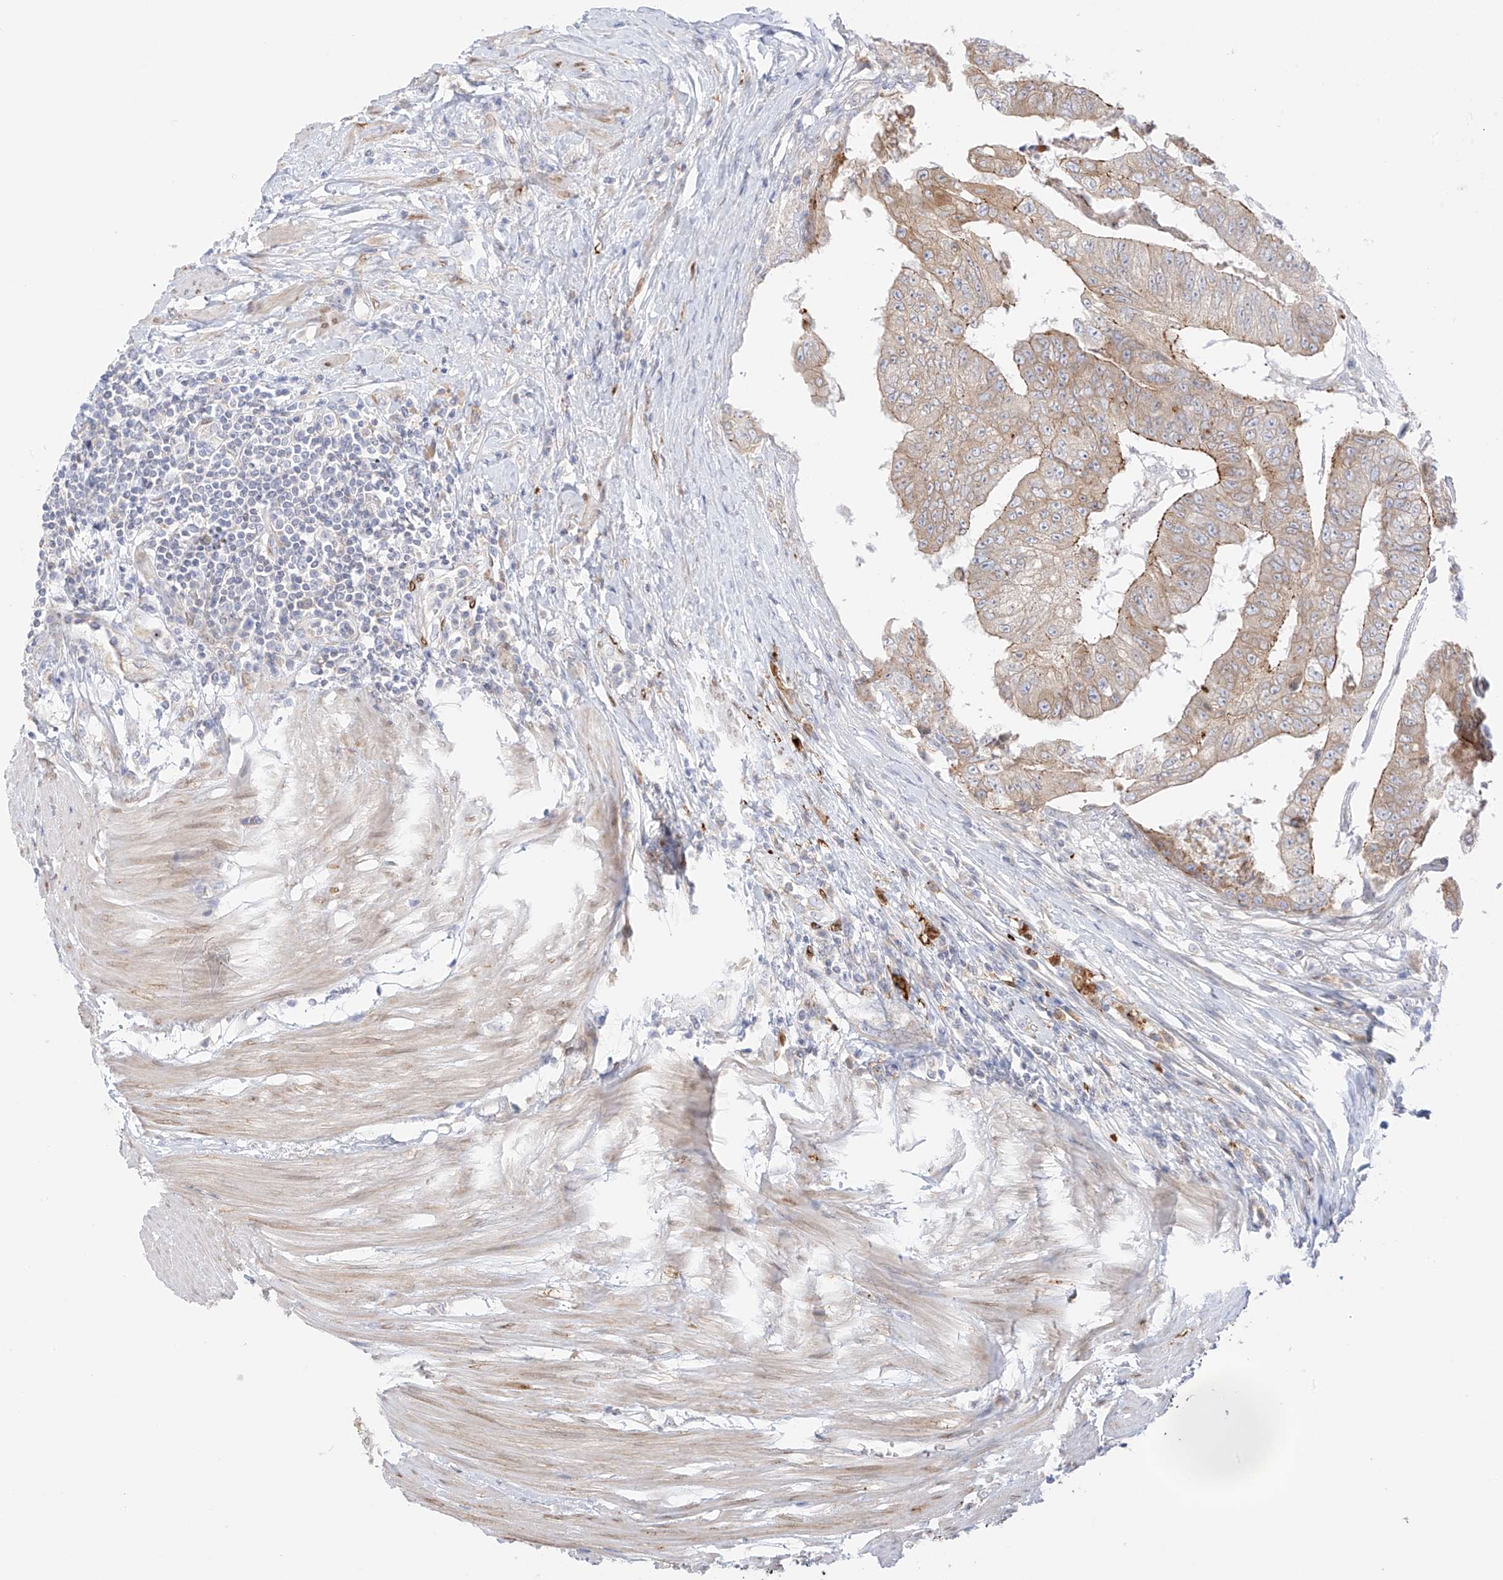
{"staining": {"intensity": "moderate", "quantity": "25%-75%", "location": "cytoplasmic/membranous"}, "tissue": "colorectal cancer", "cell_type": "Tumor cells", "image_type": "cancer", "snomed": [{"axis": "morphology", "description": "Adenocarcinoma, NOS"}, {"axis": "topography", "description": "Colon"}], "caption": "Colorectal adenocarcinoma stained for a protein (brown) reveals moderate cytoplasmic/membranous positive positivity in approximately 25%-75% of tumor cells.", "gene": "PCYOX1", "patient": {"sex": "female", "age": 67}}